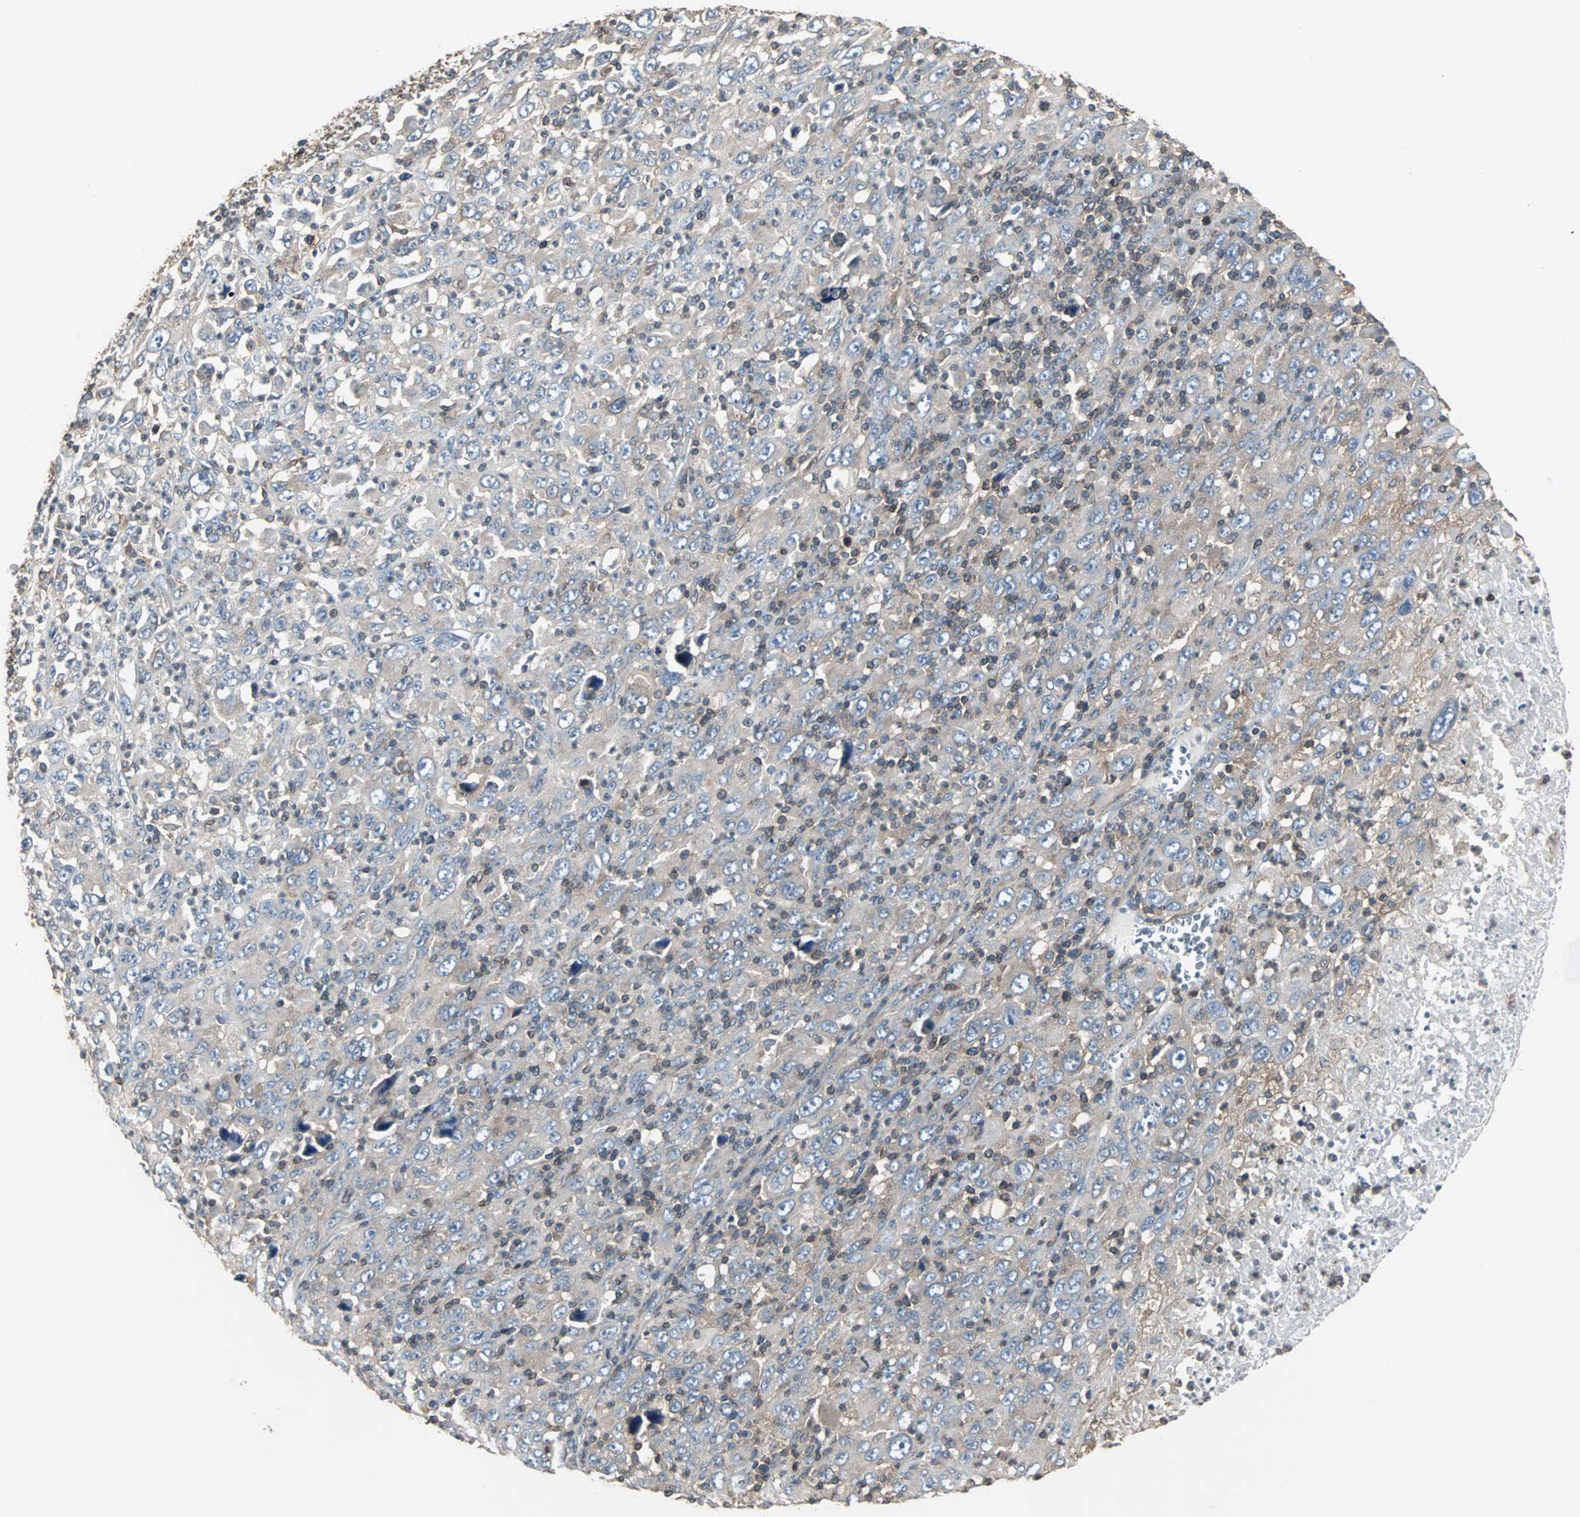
{"staining": {"intensity": "moderate", "quantity": ">75%", "location": "cytoplasmic/membranous"}, "tissue": "melanoma", "cell_type": "Tumor cells", "image_type": "cancer", "snomed": [{"axis": "morphology", "description": "Malignant melanoma, Metastatic site"}, {"axis": "topography", "description": "Skin"}], "caption": "About >75% of tumor cells in malignant melanoma (metastatic site) exhibit moderate cytoplasmic/membranous protein staining as visualized by brown immunohistochemical staining.", "gene": "LRRFIP1", "patient": {"sex": "female", "age": 56}}